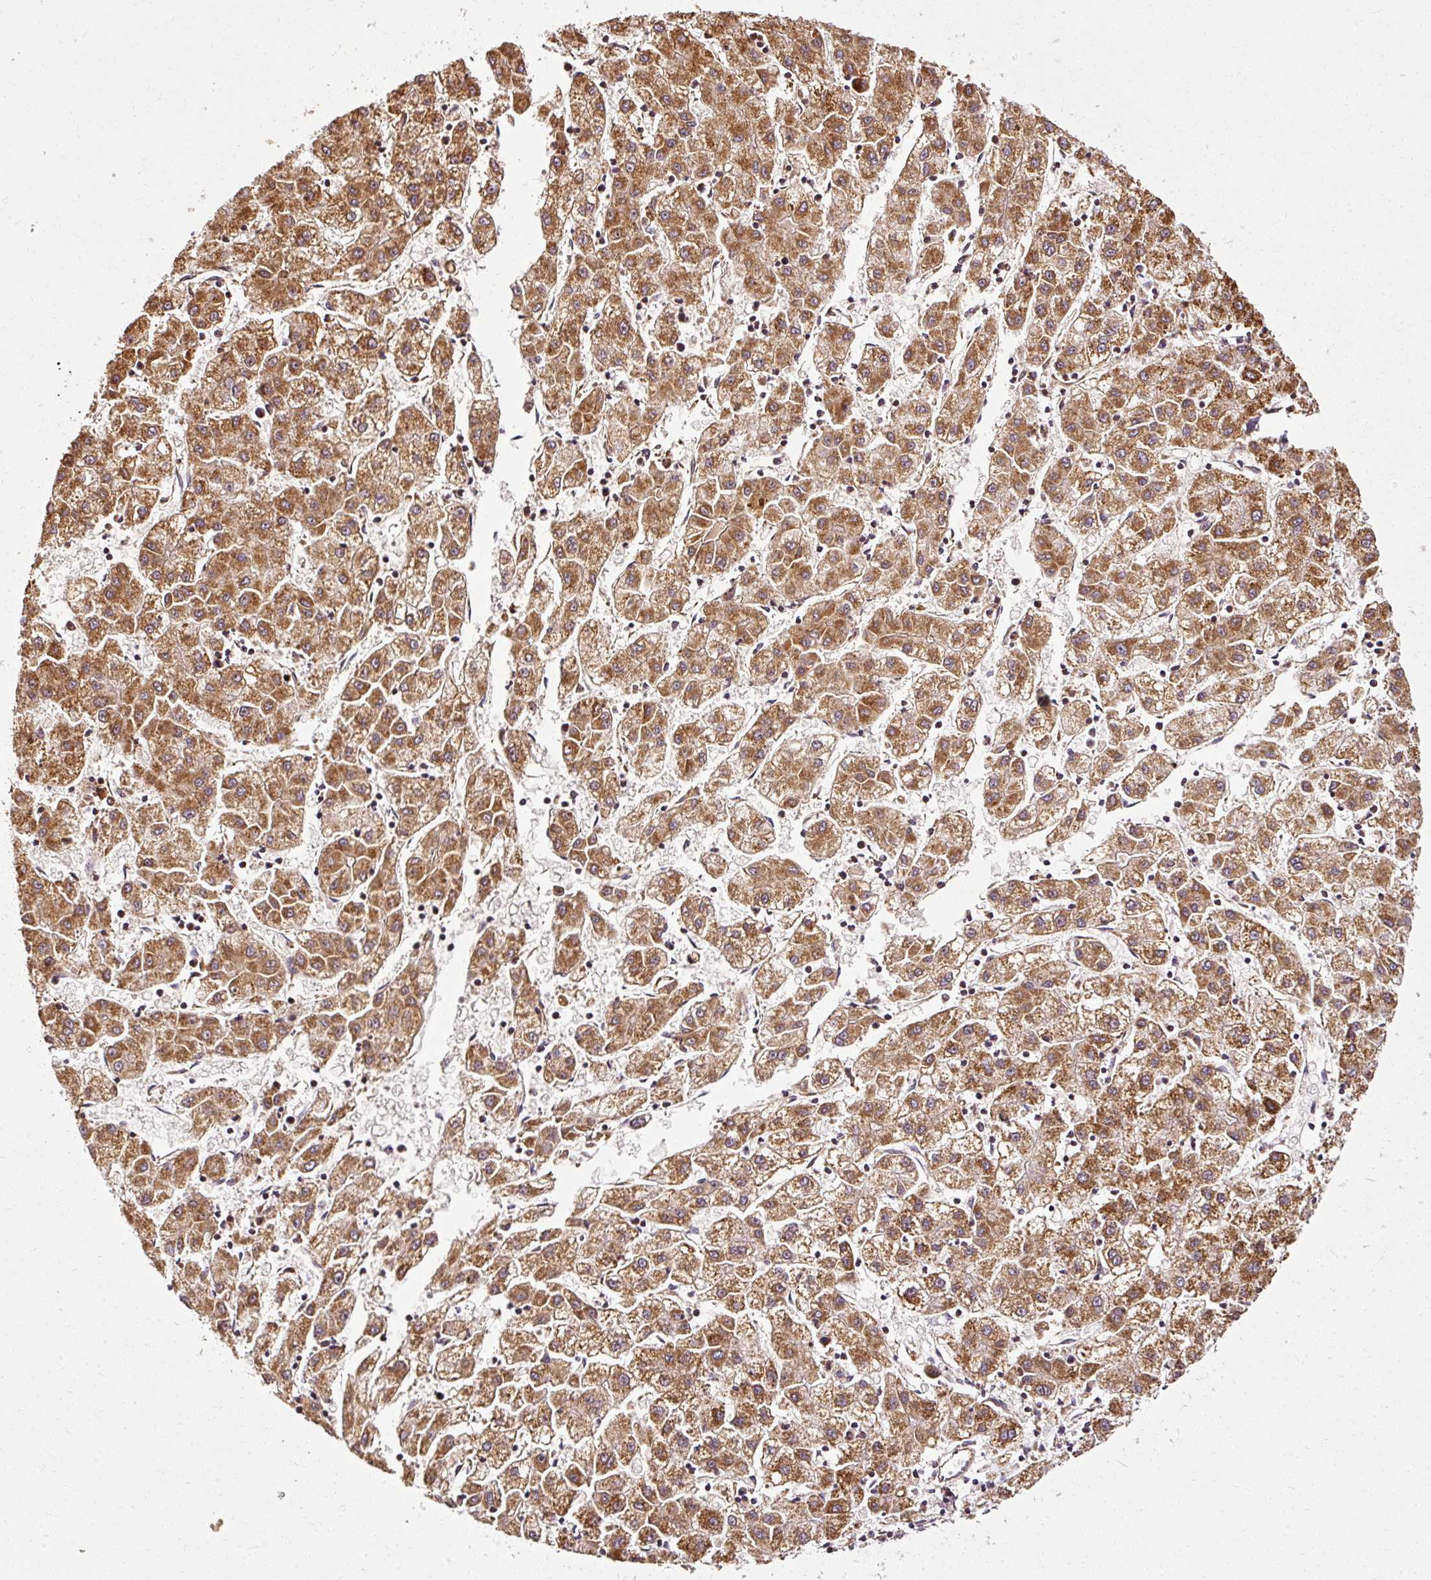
{"staining": {"intensity": "strong", "quantity": ">75%", "location": "cytoplasmic/membranous"}, "tissue": "liver cancer", "cell_type": "Tumor cells", "image_type": "cancer", "snomed": [{"axis": "morphology", "description": "Carcinoma, Hepatocellular, NOS"}, {"axis": "topography", "description": "Liver"}], "caption": "This micrograph demonstrates immunohistochemistry (IHC) staining of liver cancer (hepatocellular carcinoma), with high strong cytoplasmic/membranous positivity in approximately >75% of tumor cells.", "gene": "ISCU", "patient": {"sex": "male", "age": 72}}